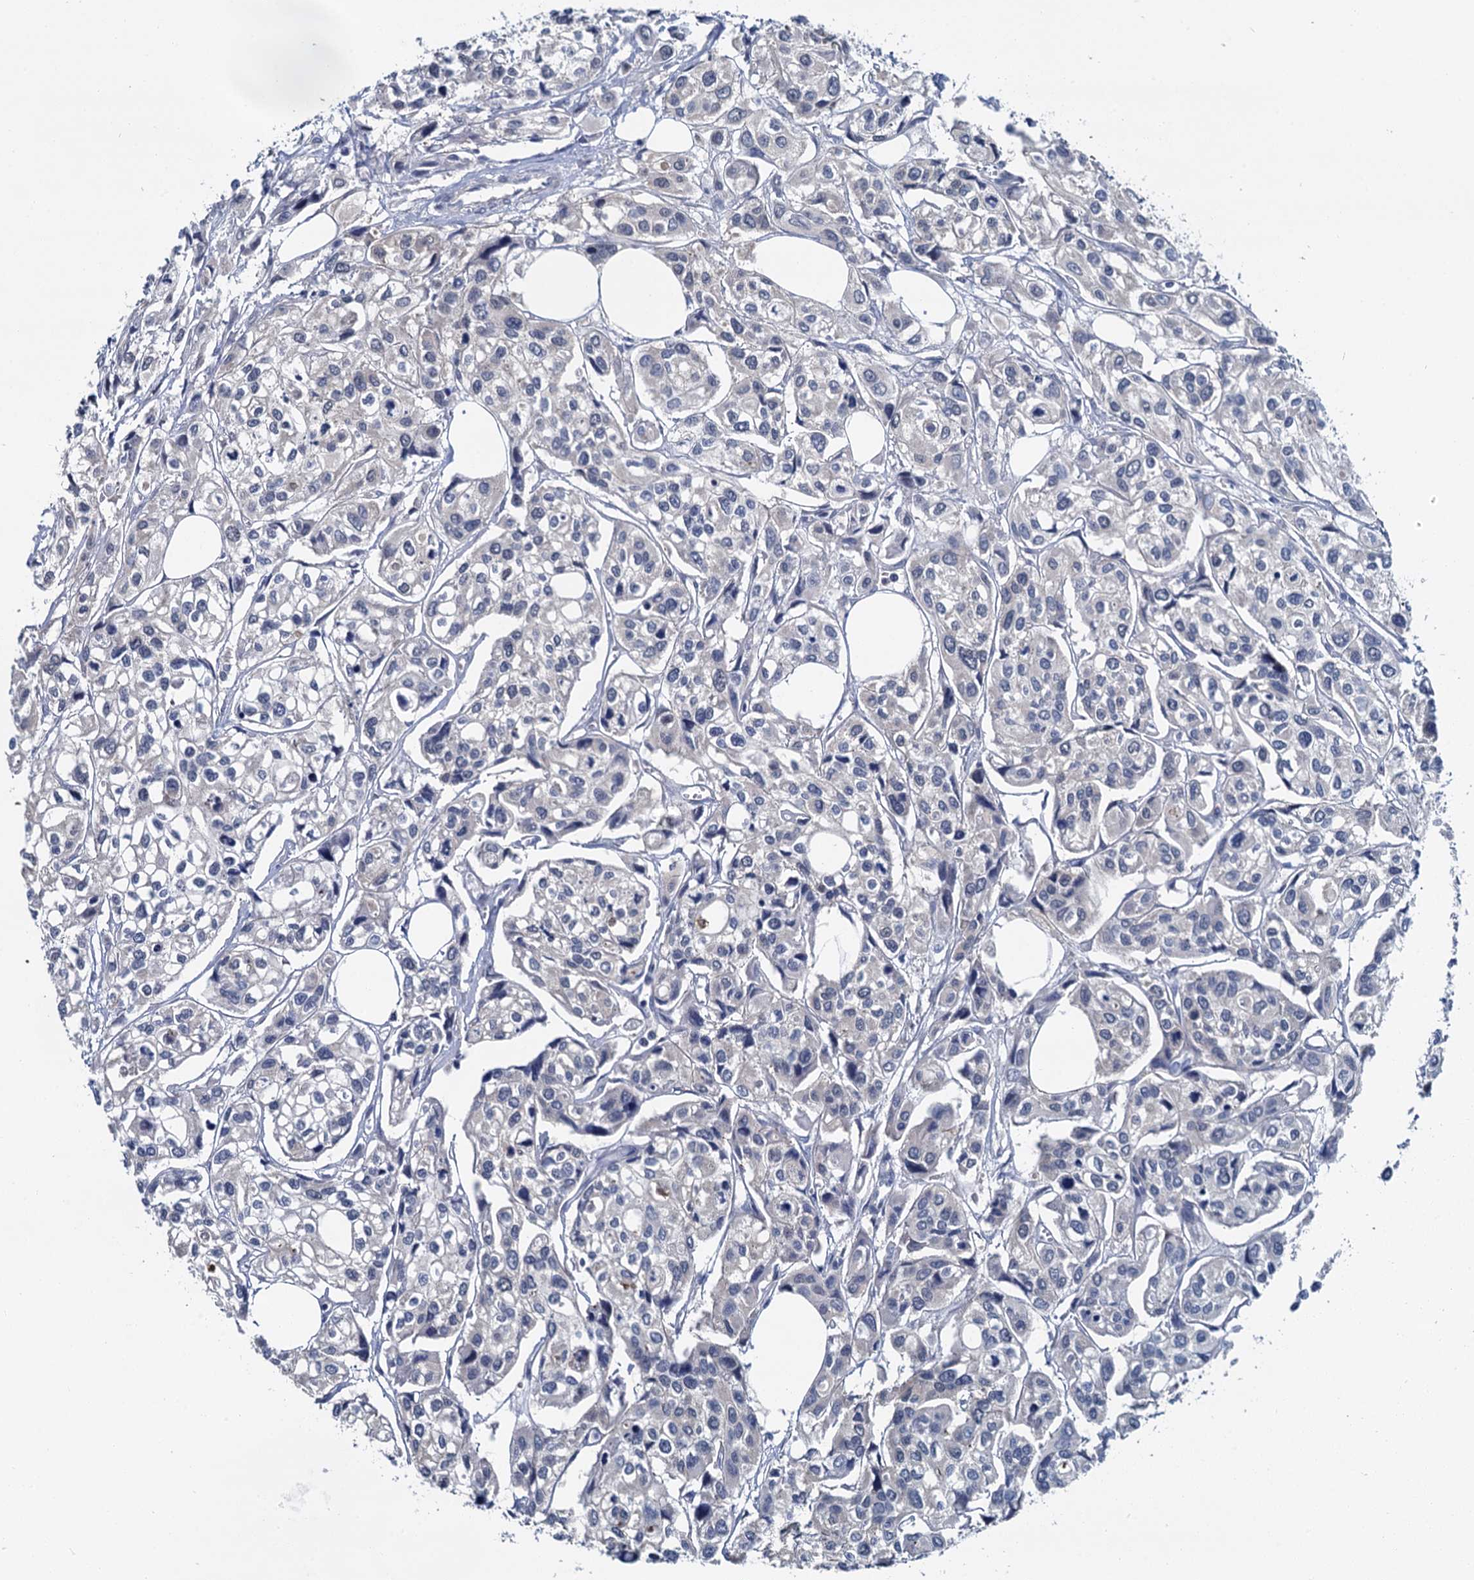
{"staining": {"intensity": "negative", "quantity": "none", "location": "none"}, "tissue": "urothelial cancer", "cell_type": "Tumor cells", "image_type": "cancer", "snomed": [{"axis": "morphology", "description": "Urothelial carcinoma, High grade"}, {"axis": "topography", "description": "Urinary bladder"}], "caption": "Urothelial cancer was stained to show a protein in brown. There is no significant positivity in tumor cells.", "gene": "MIOX", "patient": {"sex": "male", "age": 67}}